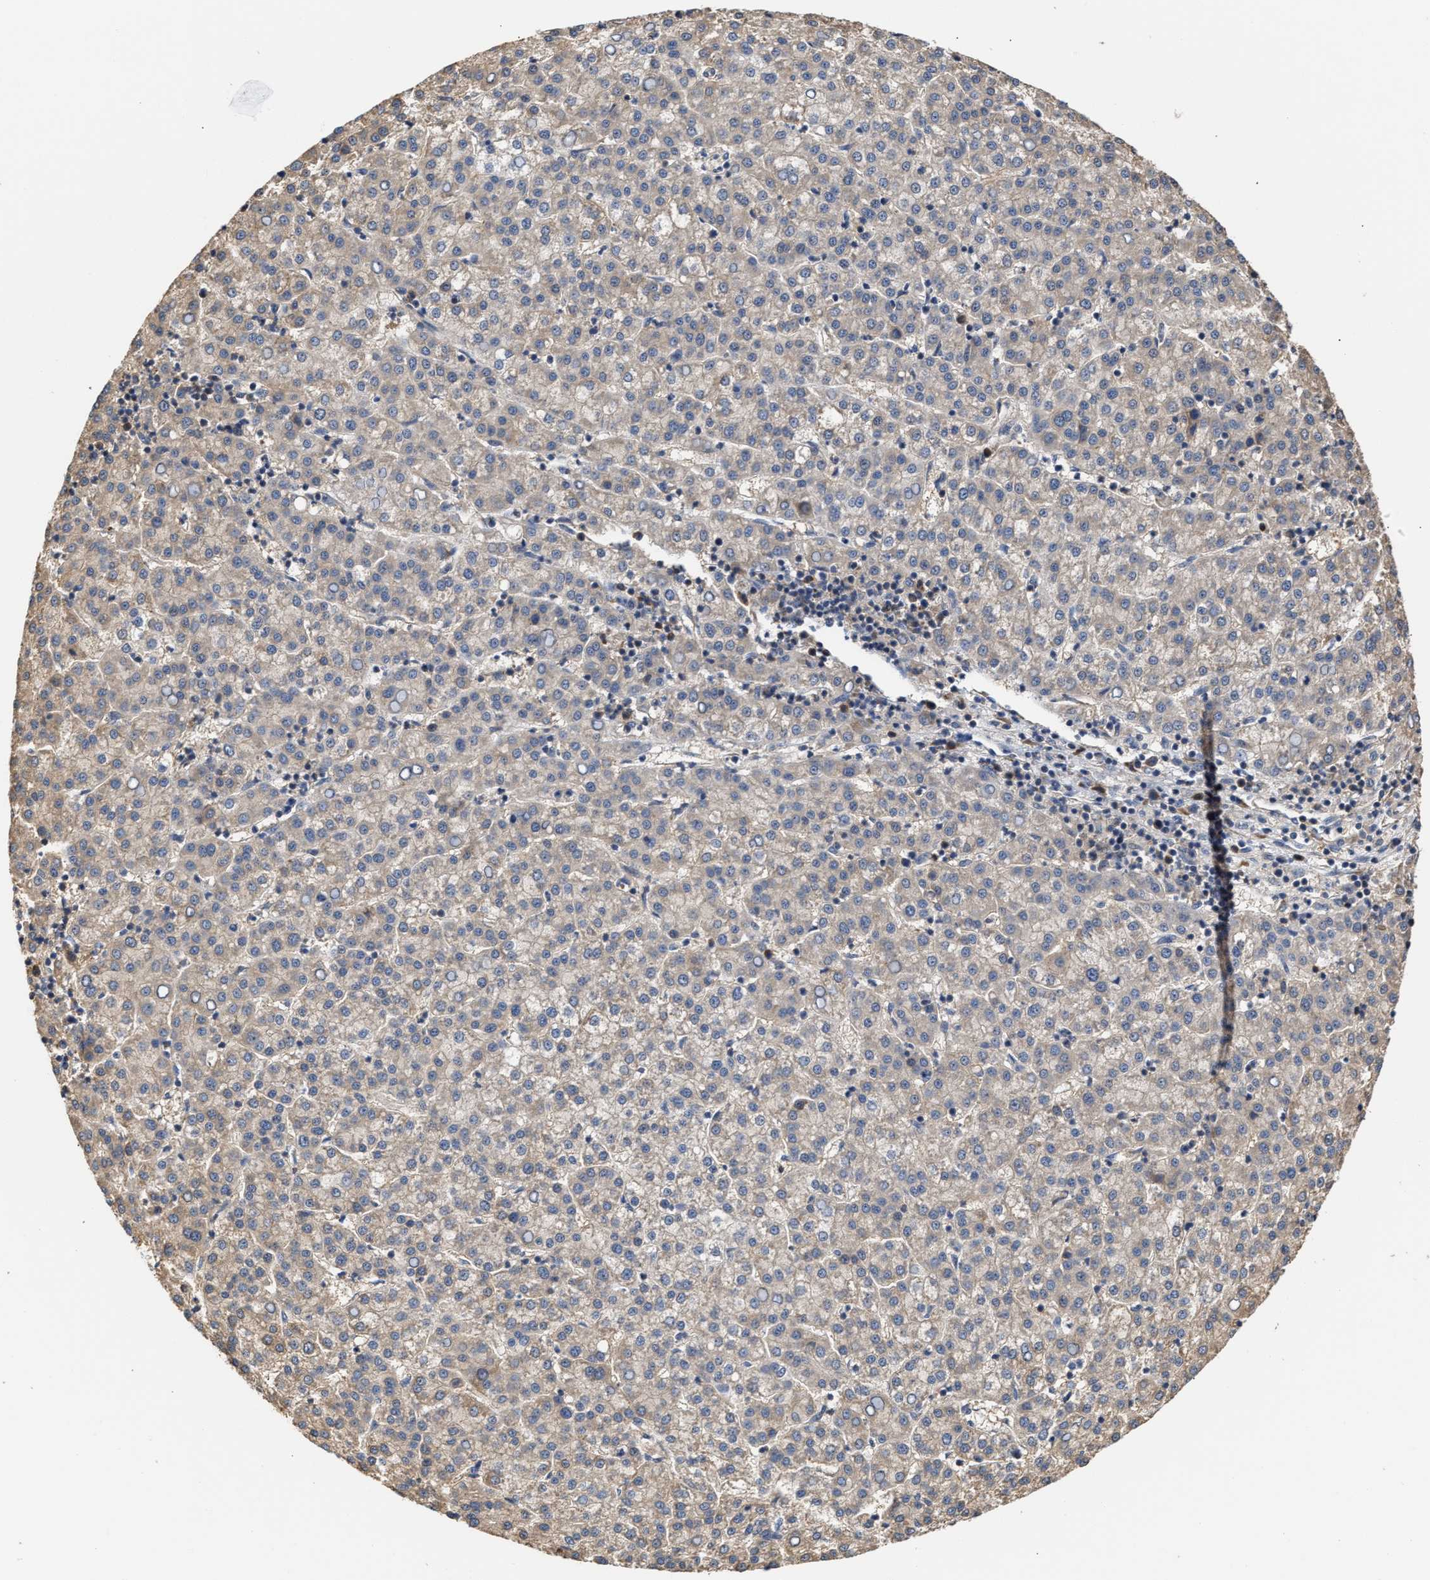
{"staining": {"intensity": "weak", "quantity": "<25%", "location": "cytoplasmic/membranous"}, "tissue": "liver cancer", "cell_type": "Tumor cells", "image_type": "cancer", "snomed": [{"axis": "morphology", "description": "Carcinoma, Hepatocellular, NOS"}, {"axis": "topography", "description": "Liver"}], "caption": "DAB (3,3'-diaminobenzidine) immunohistochemical staining of human liver hepatocellular carcinoma displays no significant positivity in tumor cells.", "gene": "CLIP2", "patient": {"sex": "female", "age": 58}}